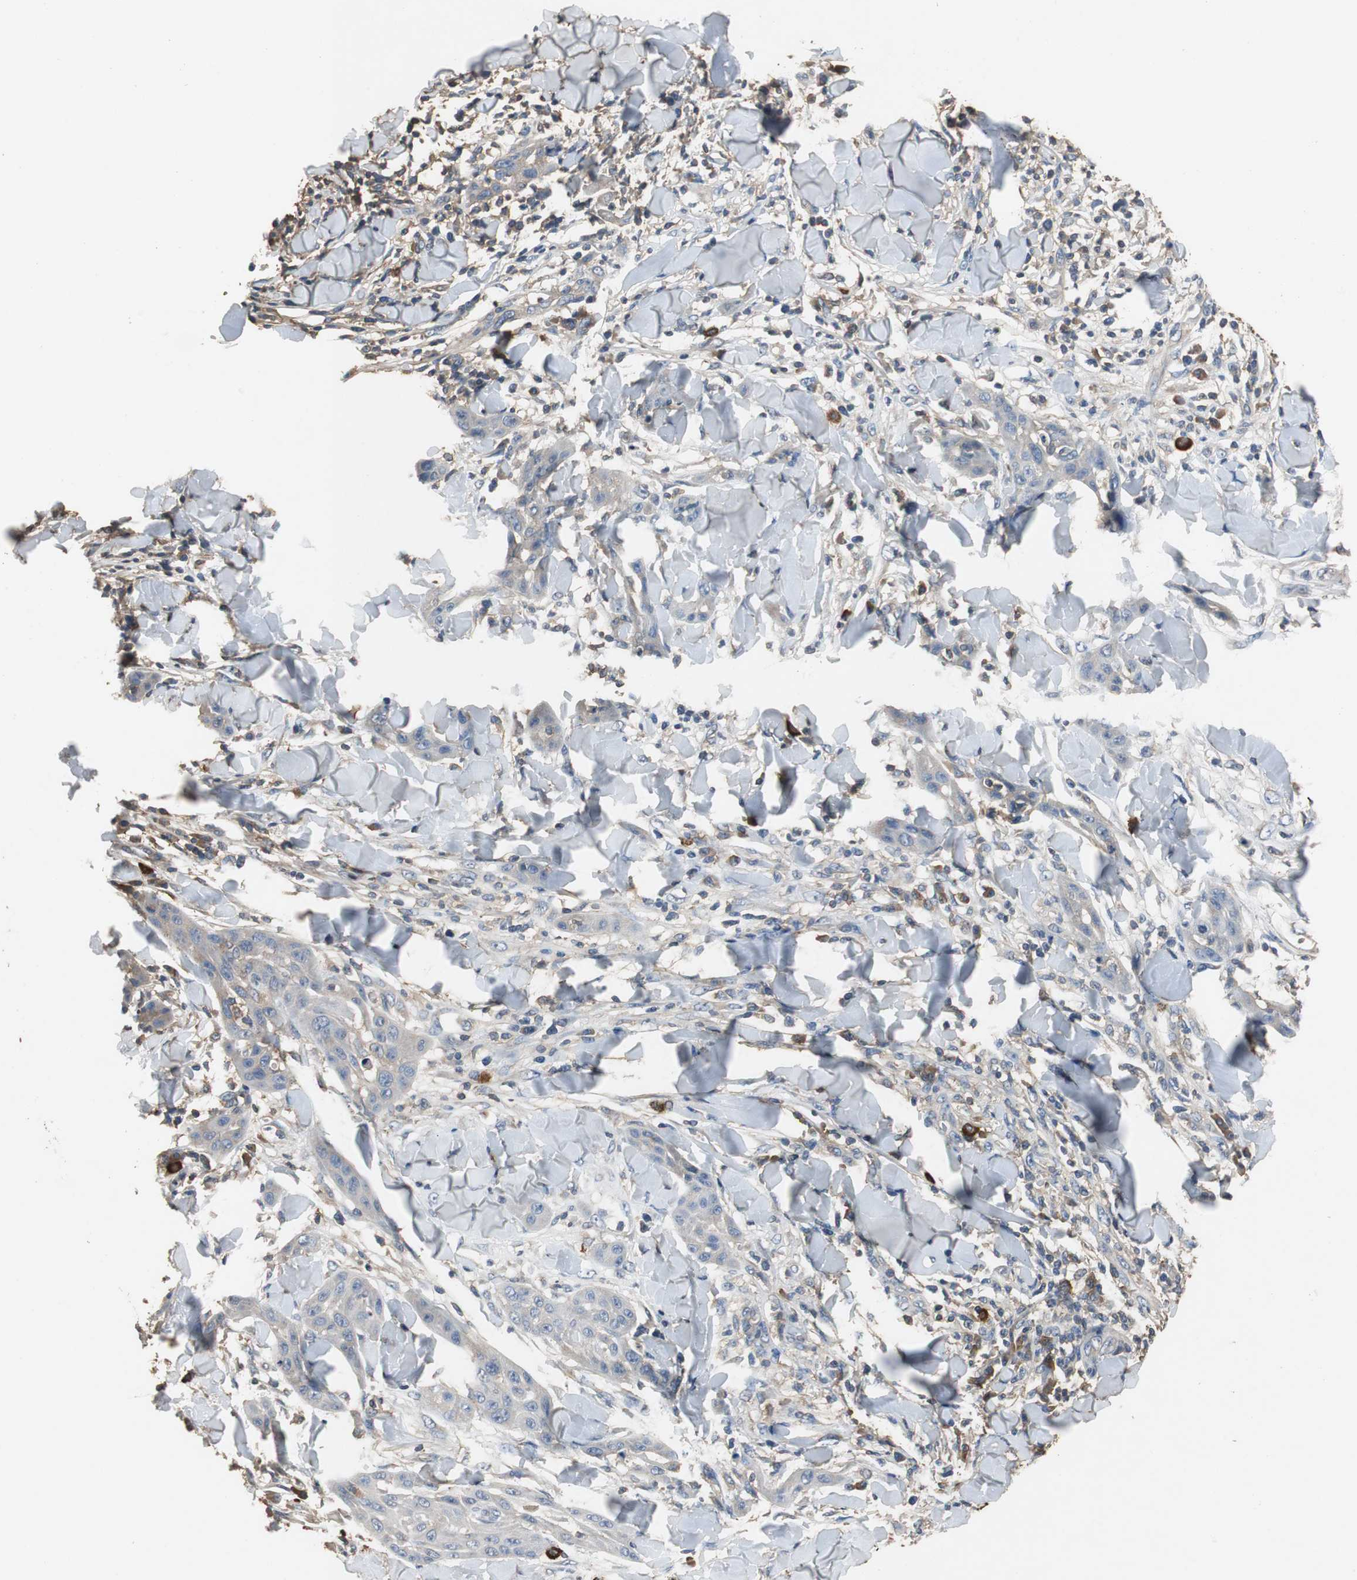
{"staining": {"intensity": "negative", "quantity": "none", "location": "none"}, "tissue": "skin cancer", "cell_type": "Tumor cells", "image_type": "cancer", "snomed": [{"axis": "morphology", "description": "Squamous cell carcinoma, NOS"}, {"axis": "topography", "description": "Skin"}], "caption": "An immunohistochemistry (IHC) micrograph of skin cancer is shown. There is no staining in tumor cells of skin cancer.", "gene": "TNFRSF14", "patient": {"sex": "male", "age": 24}}